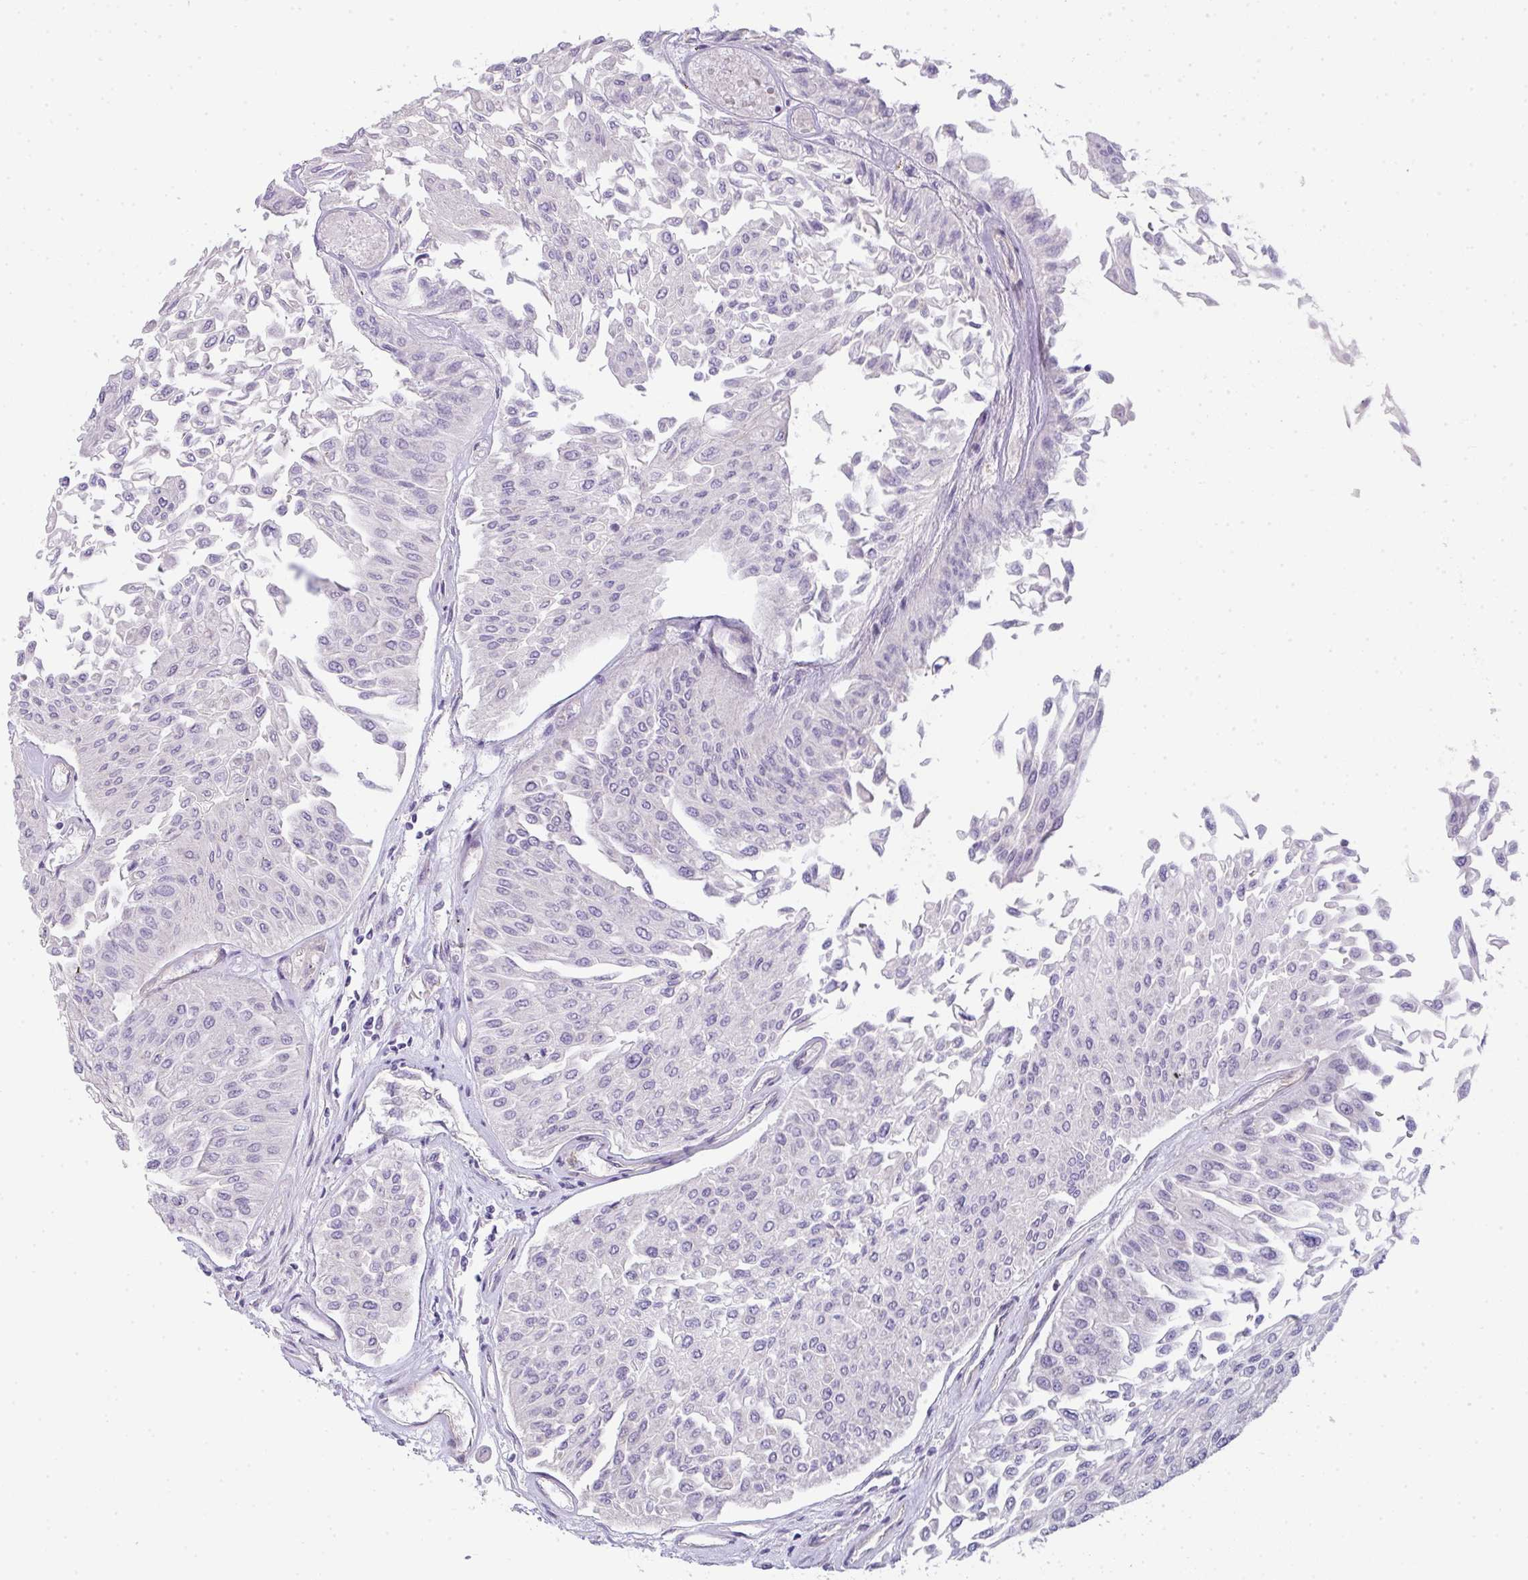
{"staining": {"intensity": "negative", "quantity": "none", "location": "none"}, "tissue": "urothelial cancer", "cell_type": "Tumor cells", "image_type": "cancer", "snomed": [{"axis": "morphology", "description": "Urothelial carcinoma, Low grade"}, {"axis": "topography", "description": "Urinary bladder"}], "caption": "Immunohistochemistry (IHC) histopathology image of urothelial carcinoma (low-grade) stained for a protein (brown), which reveals no positivity in tumor cells.", "gene": "FILIP1", "patient": {"sex": "male", "age": 67}}